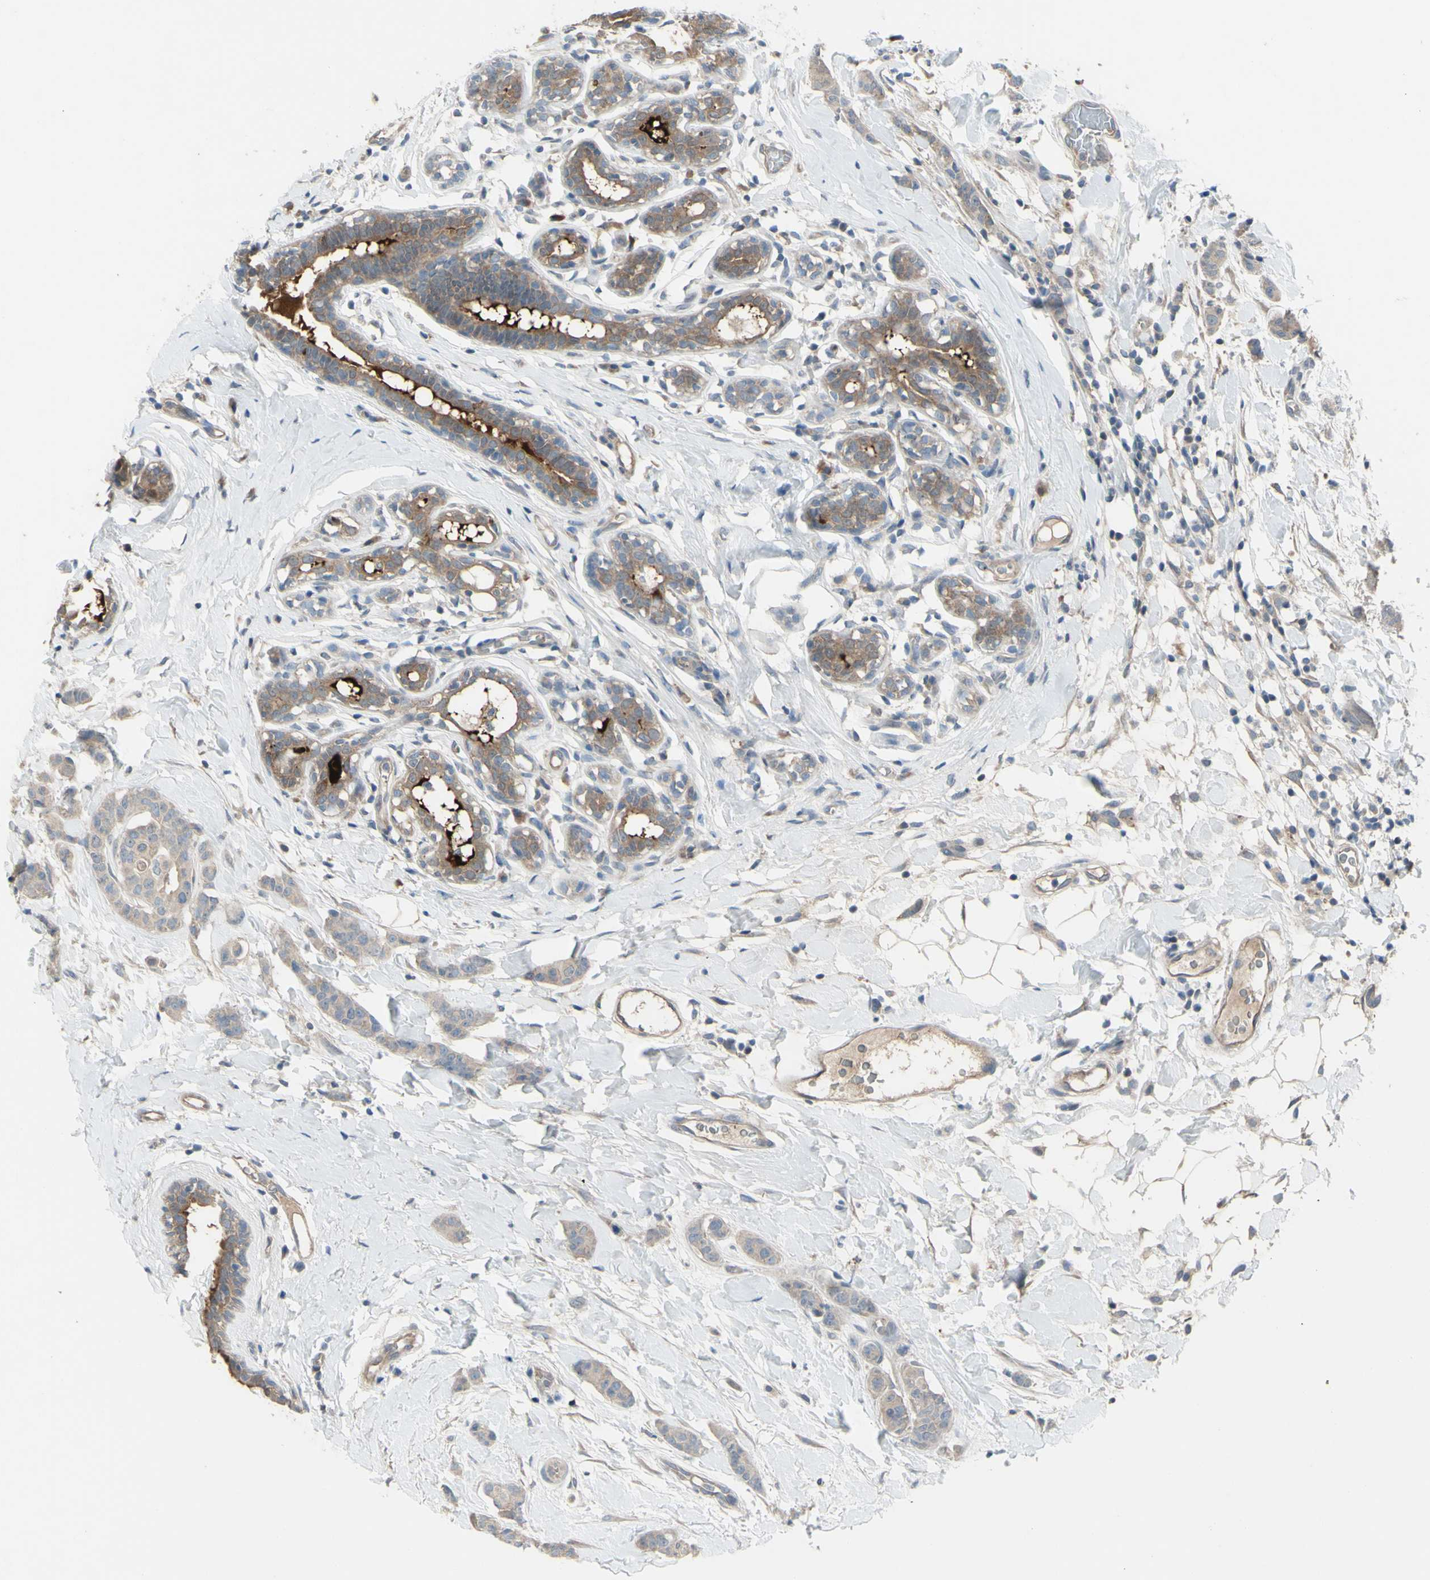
{"staining": {"intensity": "weak", "quantity": ">75%", "location": "cytoplasmic/membranous"}, "tissue": "breast cancer", "cell_type": "Tumor cells", "image_type": "cancer", "snomed": [{"axis": "morphology", "description": "Normal tissue, NOS"}, {"axis": "morphology", "description": "Duct carcinoma"}, {"axis": "topography", "description": "Breast"}], "caption": "Protein staining reveals weak cytoplasmic/membranous positivity in approximately >75% of tumor cells in breast infiltrating ductal carcinoma.", "gene": "AFP", "patient": {"sex": "female", "age": 40}}